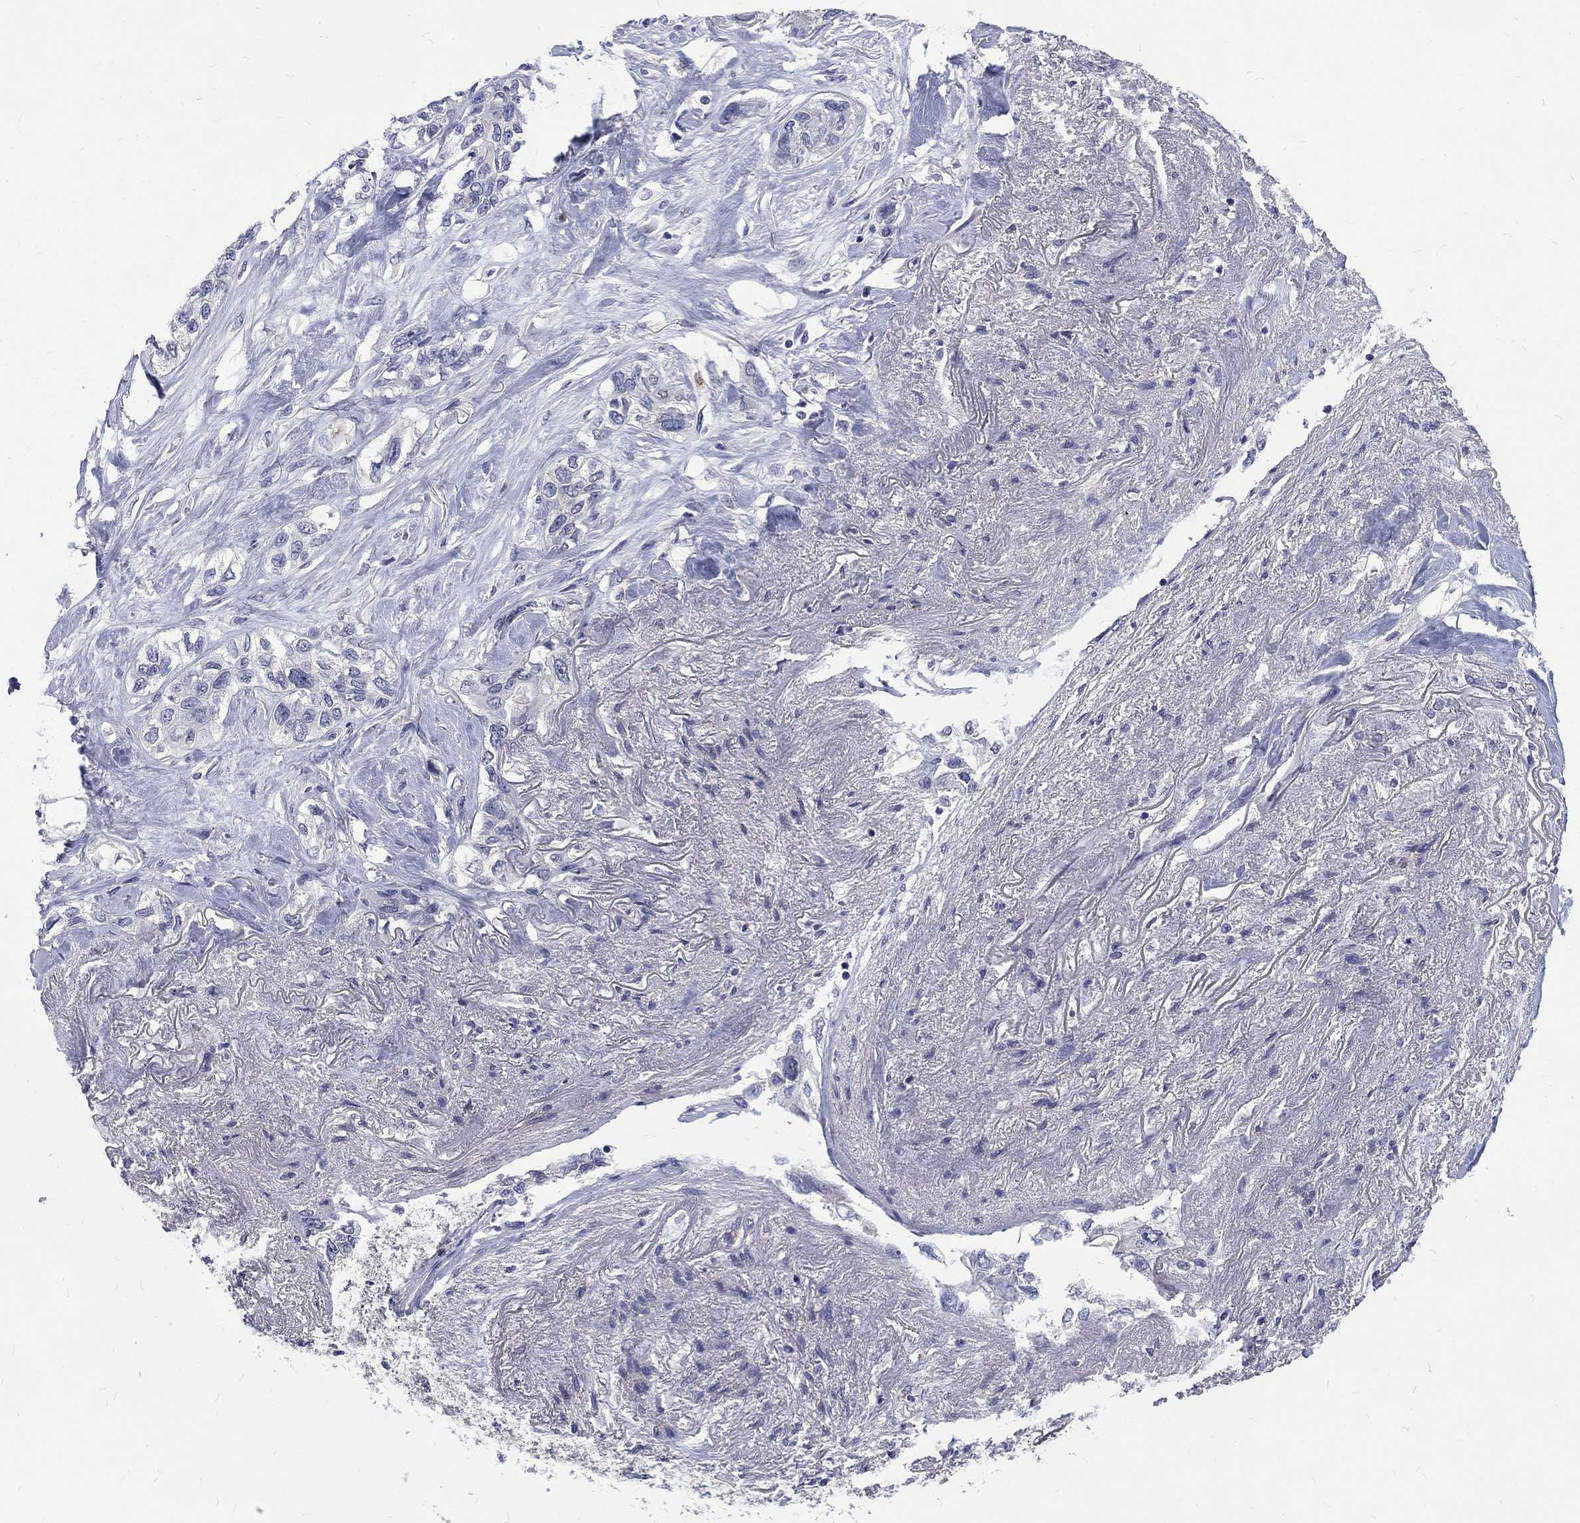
{"staining": {"intensity": "negative", "quantity": "none", "location": "none"}, "tissue": "lung cancer", "cell_type": "Tumor cells", "image_type": "cancer", "snomed": [{"axis": "morphology", "description": "Squamous cell carcinoma, NOS"}, {"axis": "topography", "description": "Lung"}], "caption": "DAB (3,3'-diaminobenzidine) immunohistochemical staining of lung cancer displays no significant staining in tumor cells.", "gene": "PHKA1", "patient": {"sex": "female", "age": 70}}